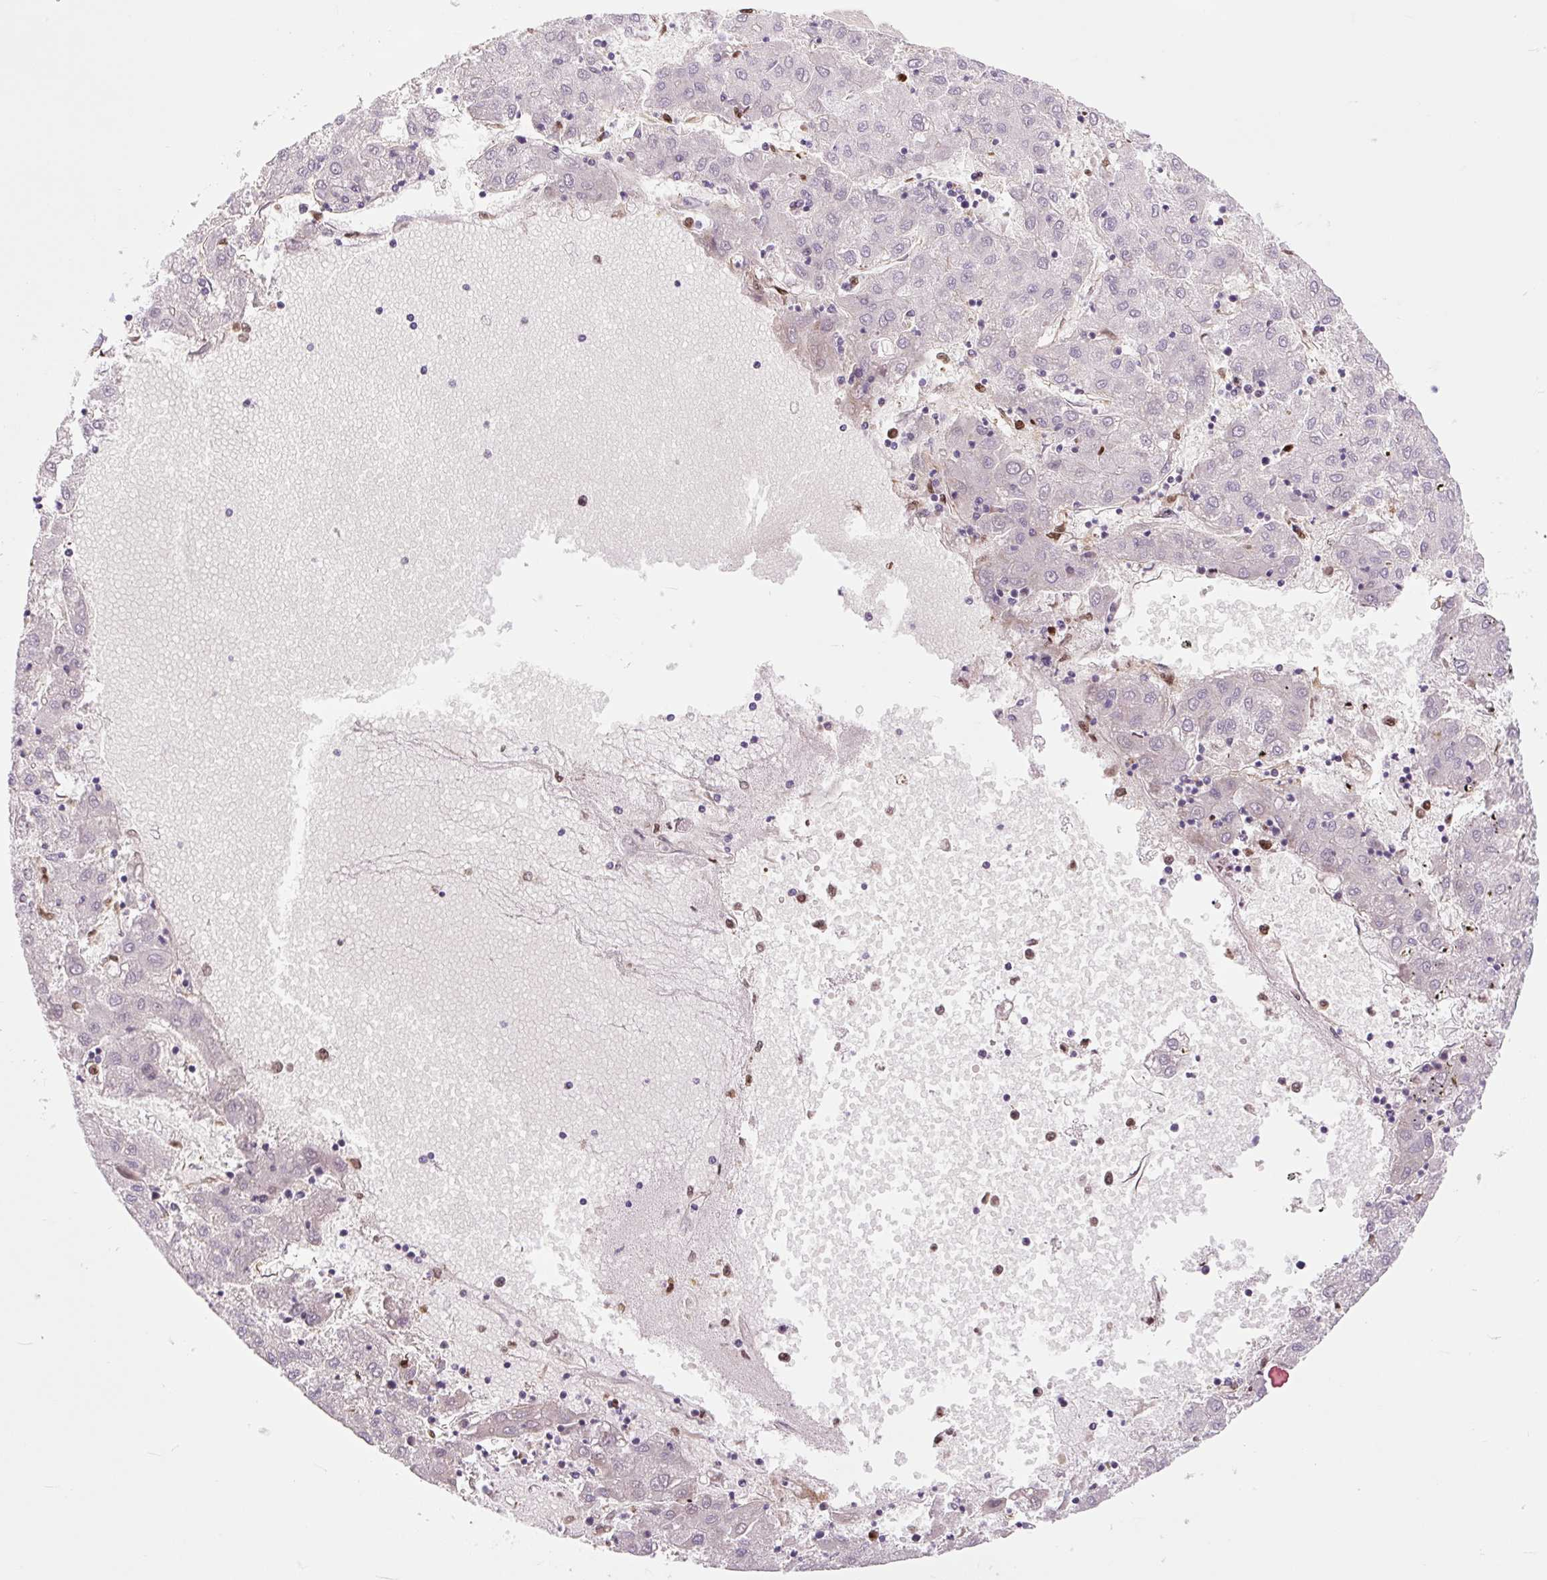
{"staining": {"intensity": "negative", "quantity": "none", "location": "none"}, "tissue": "liver cancer", "cell_type": "Tumor cells", "image_type": "cancer", "snomed": [{"axis": "morphology", "description": "Carcinoma, Hepatocellular, NOS"}, {"axis": "topography", "description": "Liver"}], "caption": "Hepatocellular carcinoma (liver) was stained to show a protein in brown. There is no significant staining in tumor cells.", "gene": "SPI1", "patient": {"sex": "male", "age": 72}}